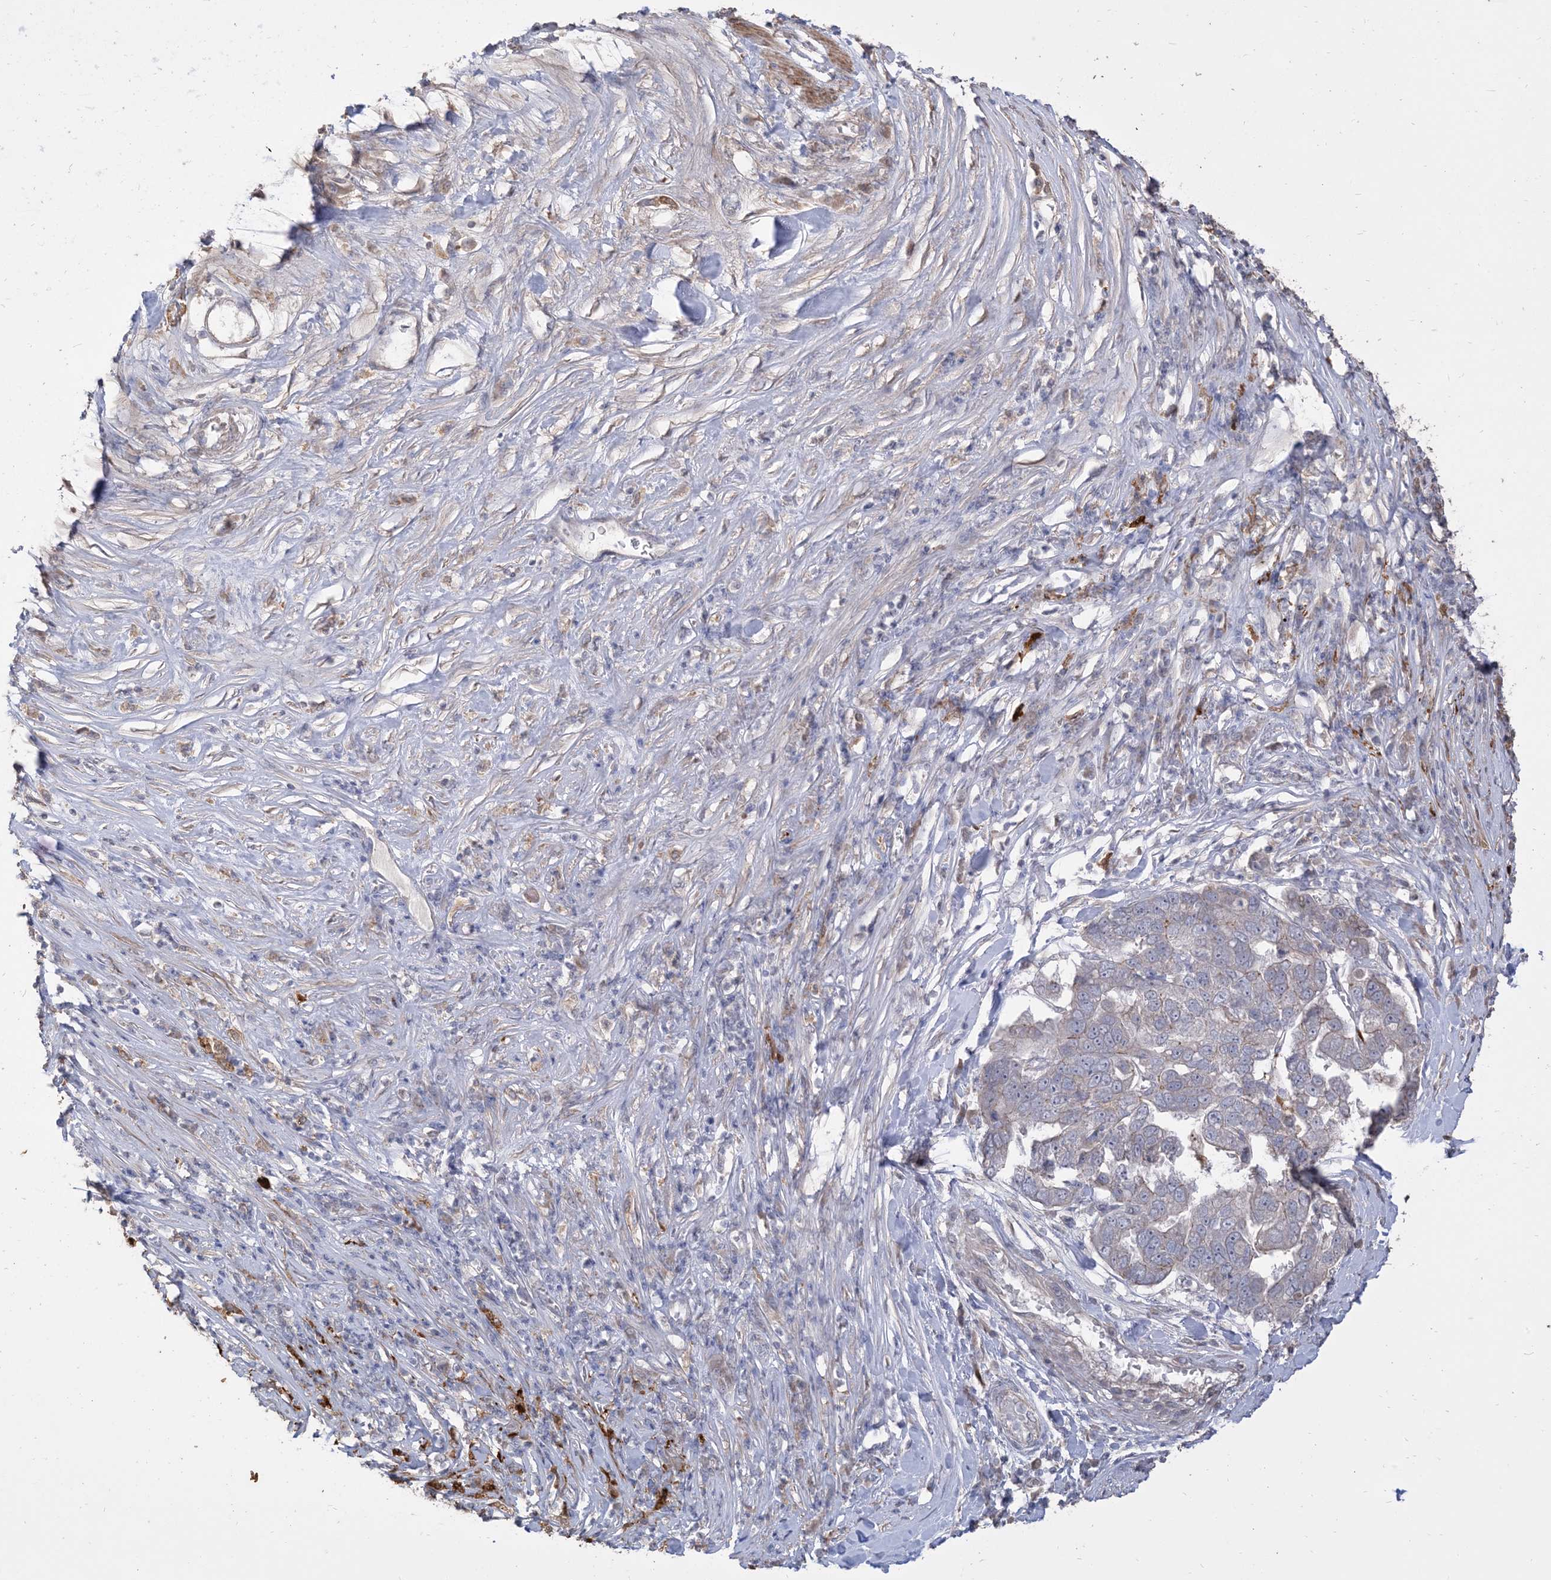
{"staining": {"intensity": "weak", "quantity": "<25%", "location": "cytoplasmic/membranous"}, "tissue": "pancreatic cancer", "cell_type": "Tumor cells", "image_type": "cancer", "snomed": [{"axis": "morphology", "description": "Adenocarcinoma, NOS"}, {"axis": "topography", "description": "Pancreas"}], "caption": "Protein analysis of pancreatic cancer demonstrates no significant positivity in tumor cells. (Immunohistochemistry, brightfield microscopy, high magnification).", "gene": "RNF175", "patient": {"sex": "female", "age": 61}}